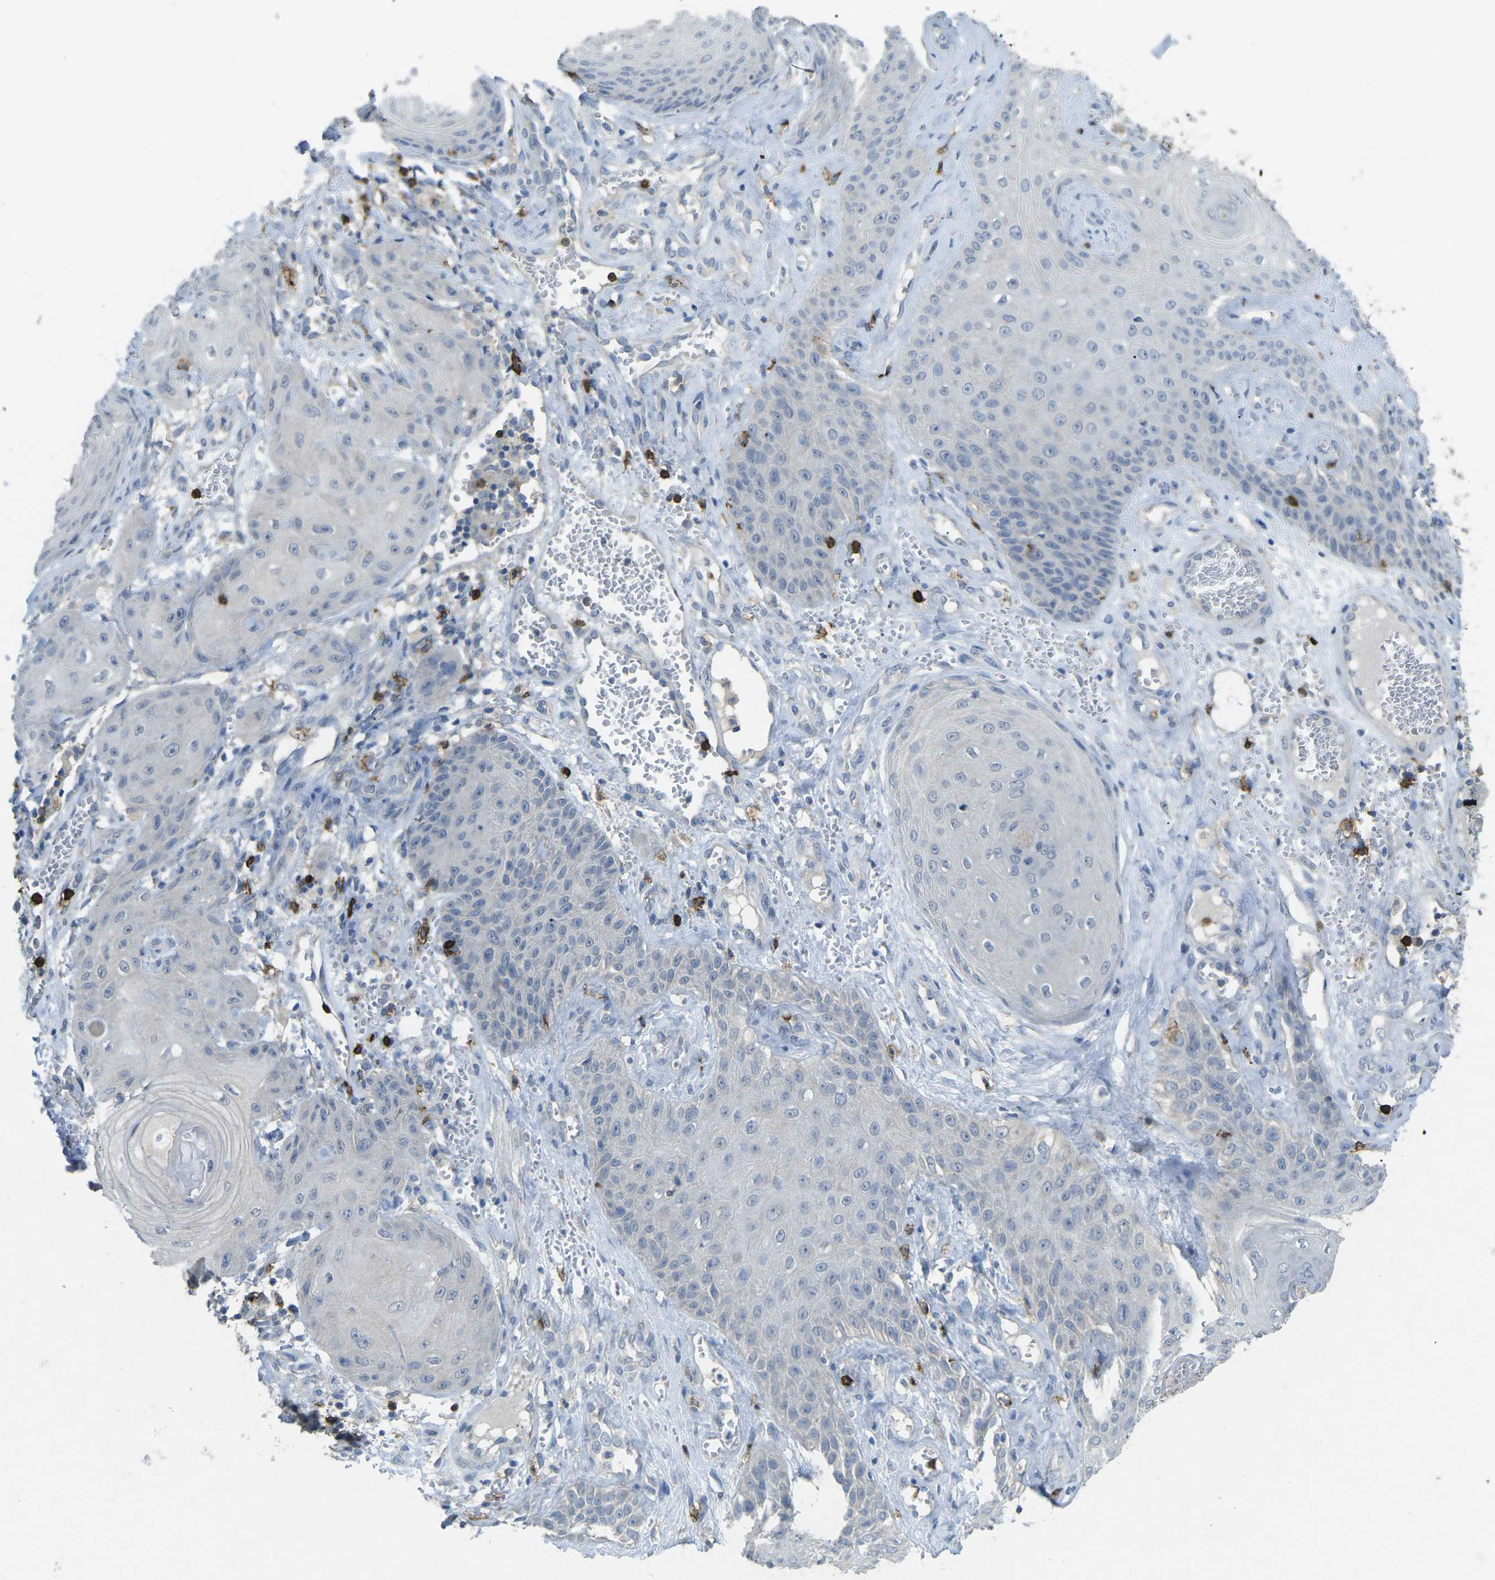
{"staining": {"intensity": "negative", "quantity": "none", "location": "none"}, "tissue": "skin cancer", "cell_type": "Tumor cells", "image_type": "cancer", "snomed": [{"axis": "morphology", "description": "Squamous cell carcinoma, NOS"}, {"axis": "topography", "description": "Skin"}], "caption": "The immunohistochemistry photomicrograph has no significant staining in tumor cells of skin squamous cell carcinoma tissue.", "gene": "CD19", "patient": {"sex": "male", "age": 74}}